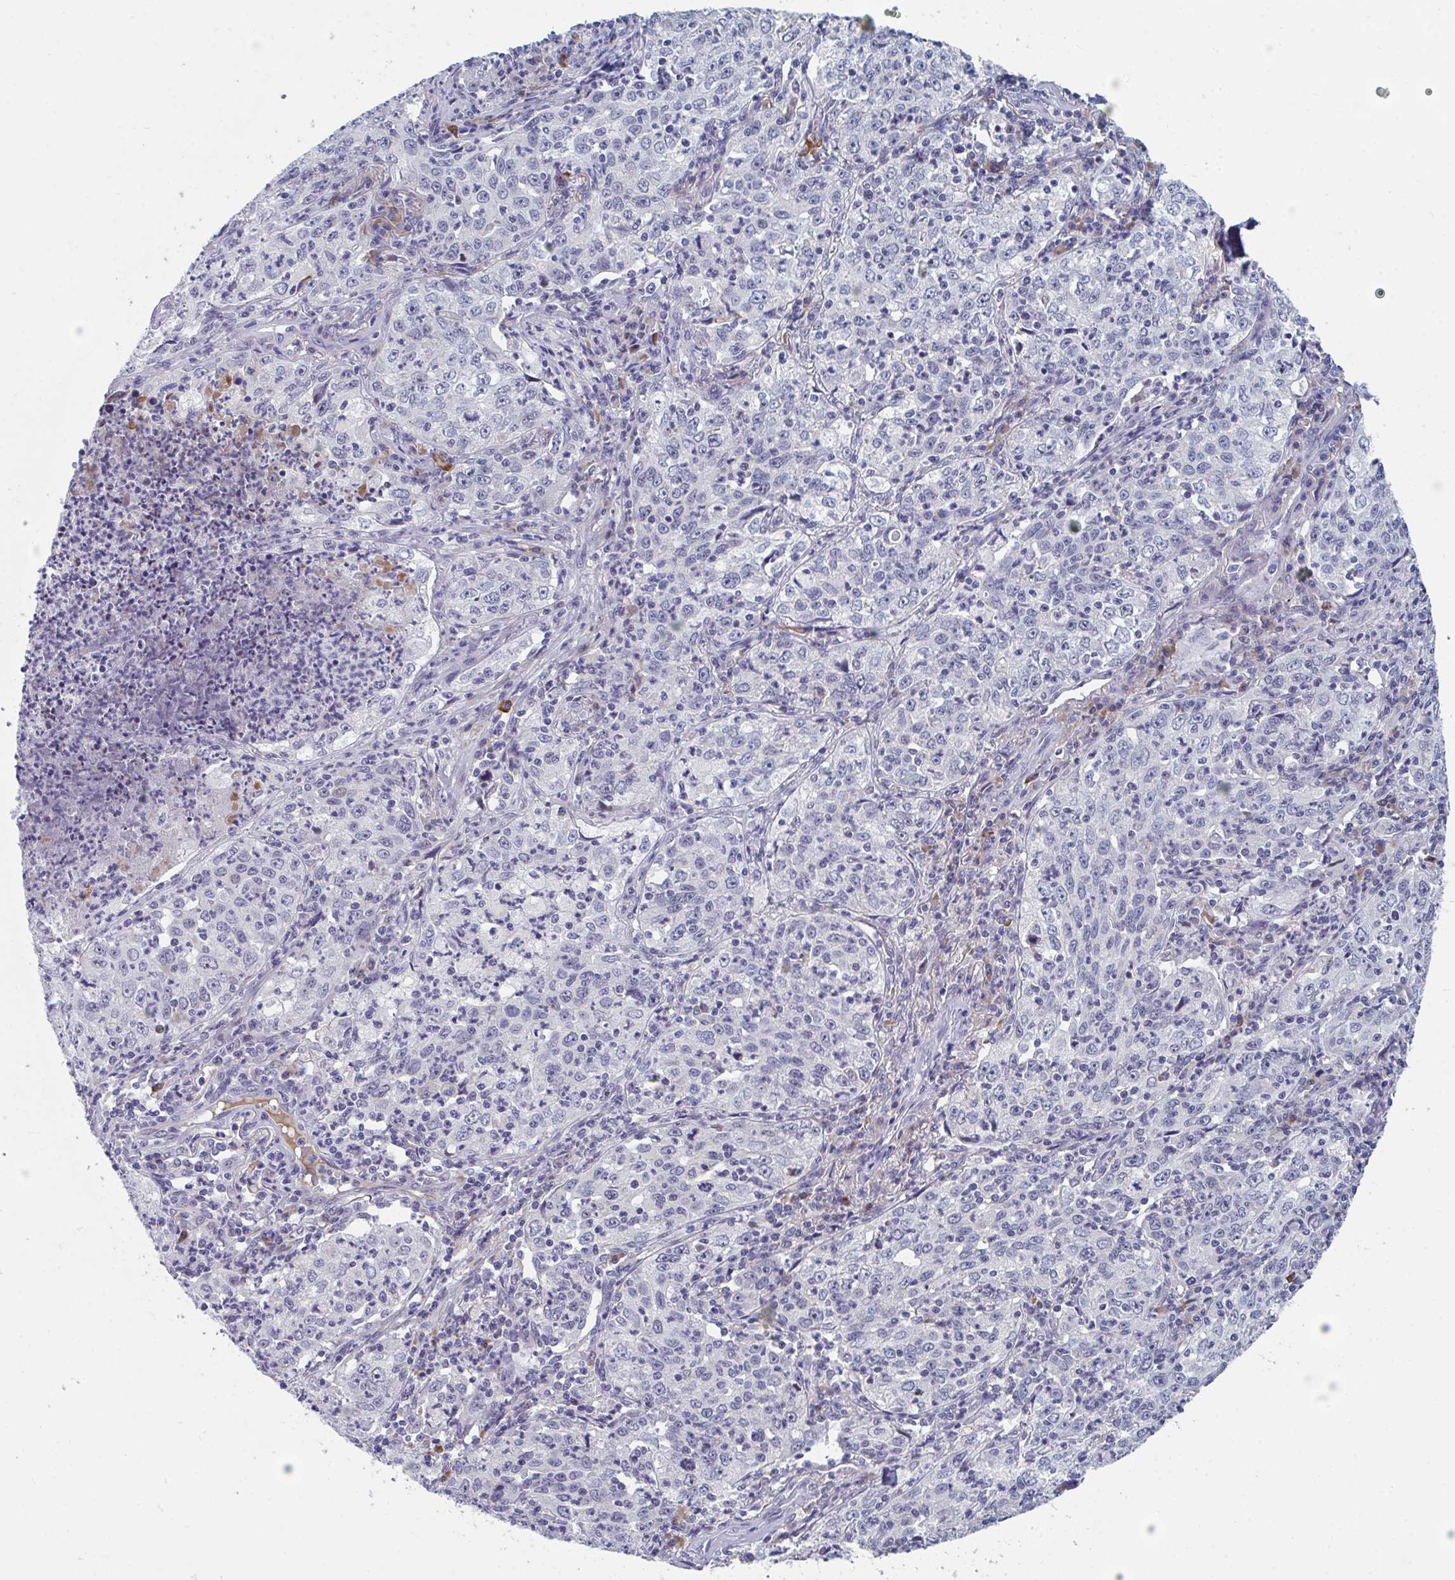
{"staining": {"intensity": "negative", "quantity": "none", "location": "none"}, "tissue": "lung cancer", "cell_type": "Tumor cells", "image_type": "cancer", "snomed": [{"axis": "morphology", "description": "Squamous cell carcinoma, NOS"}, {"axis": "topography", "description": "Lung"}], "caption": "Squamous cell carcinoma (lung) stained for a protein using IHC shows no expression tumor cells.", "gene": "CENPT", "patient": {"sex": "male", "age": 71}}